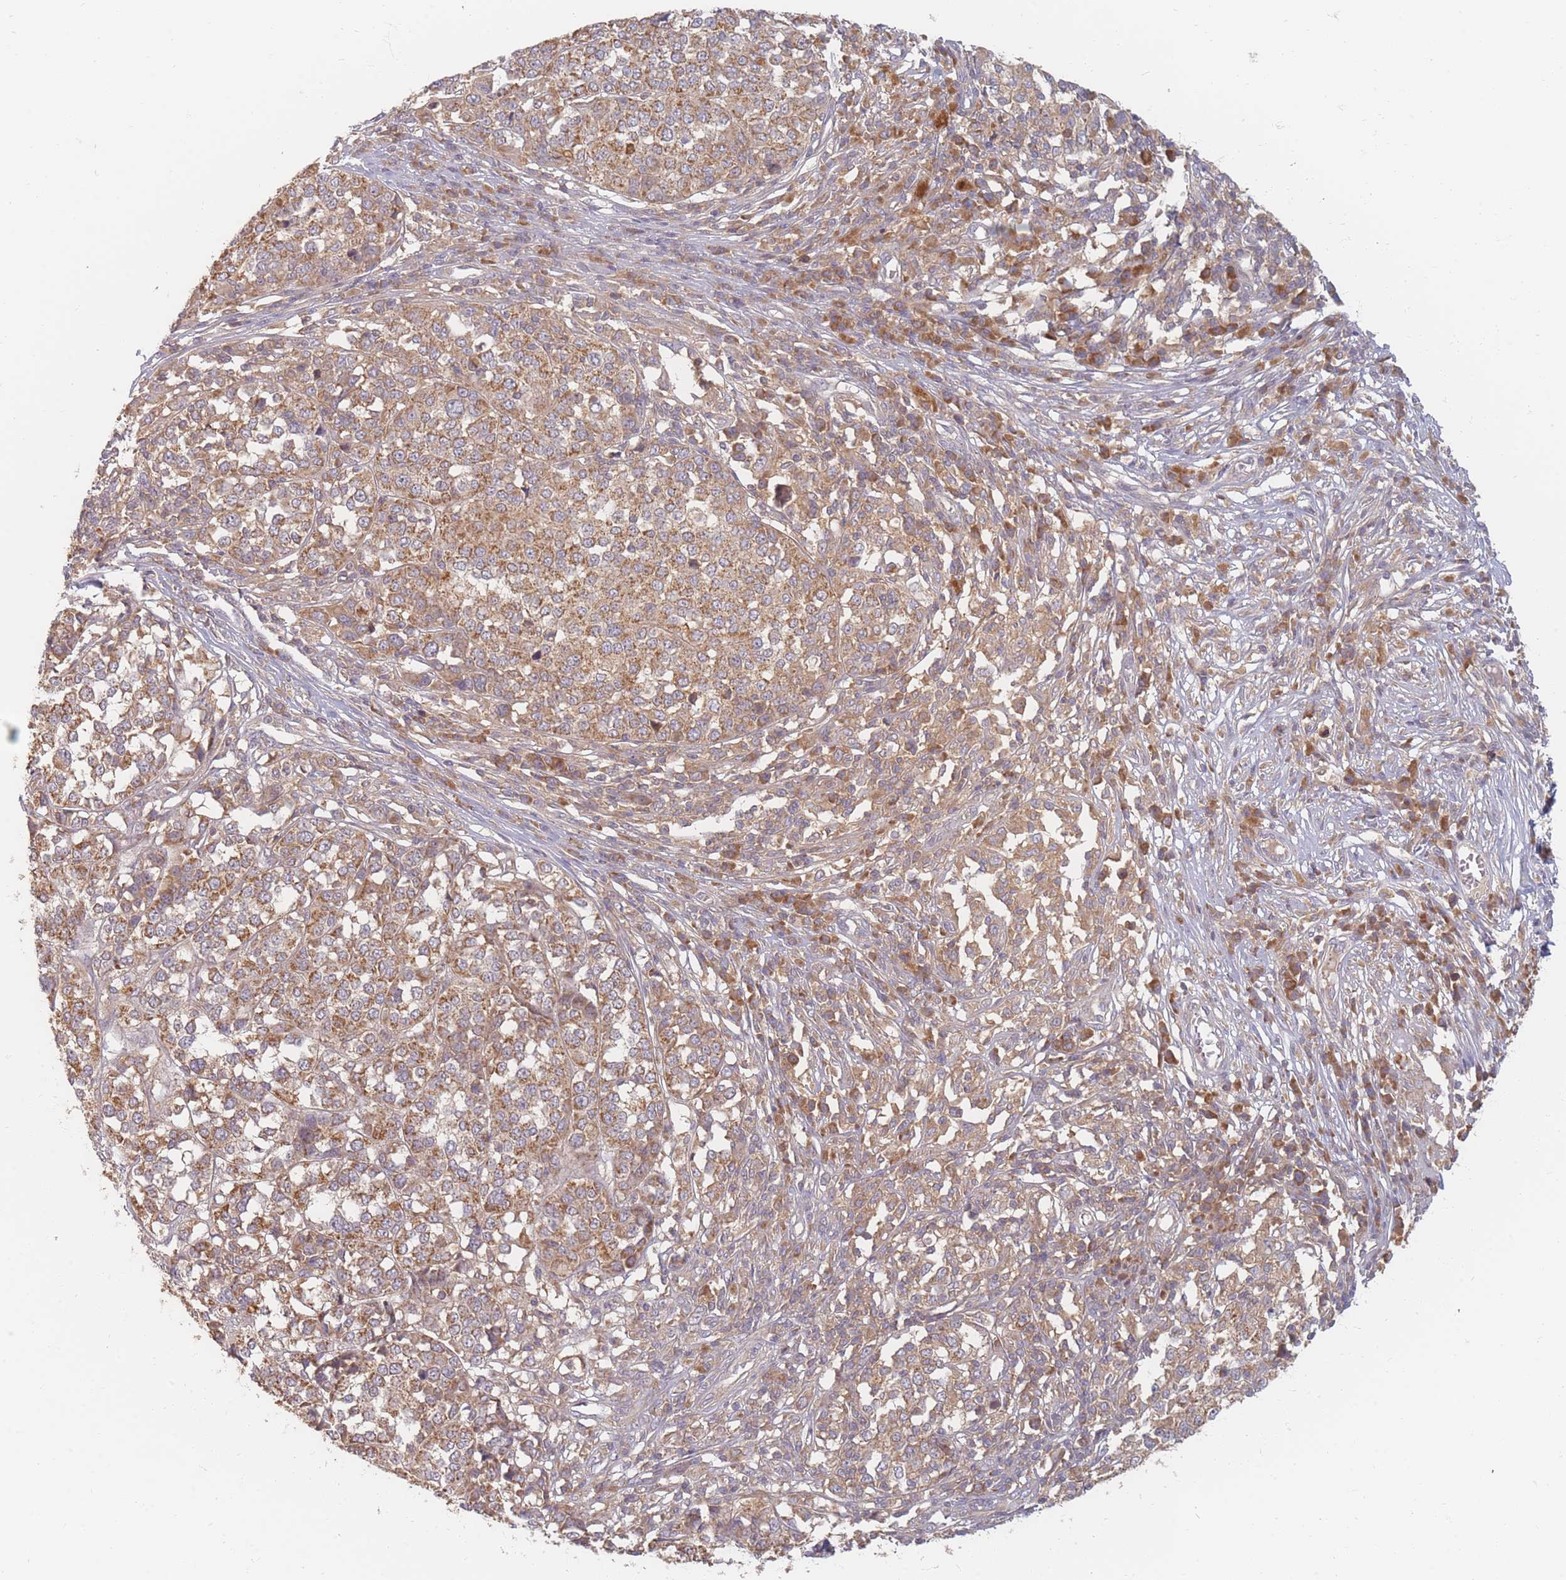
{"staining": {"intensity": "moderate", "quantity": ">75%", "location": "cytoplasmic/membranous"}, "tissue": "melanoma", "cell_type": "Tumor cells", "image_type": "cancer", "snomed": [{"axis": "morphology", "description": "Malignant melanoma, Metastatic site"}, {"axis": "topography", "description": "Lymph node"}], "caption": "Immunohistochemical staining of human malignant melanoma (metastatic site) shows medium levels of moderate cytoplasmic/membranous expression in about >75% of tumor cells.", "gene": "SLC35F3", "patient": {"sex": "male", "age": 44}}